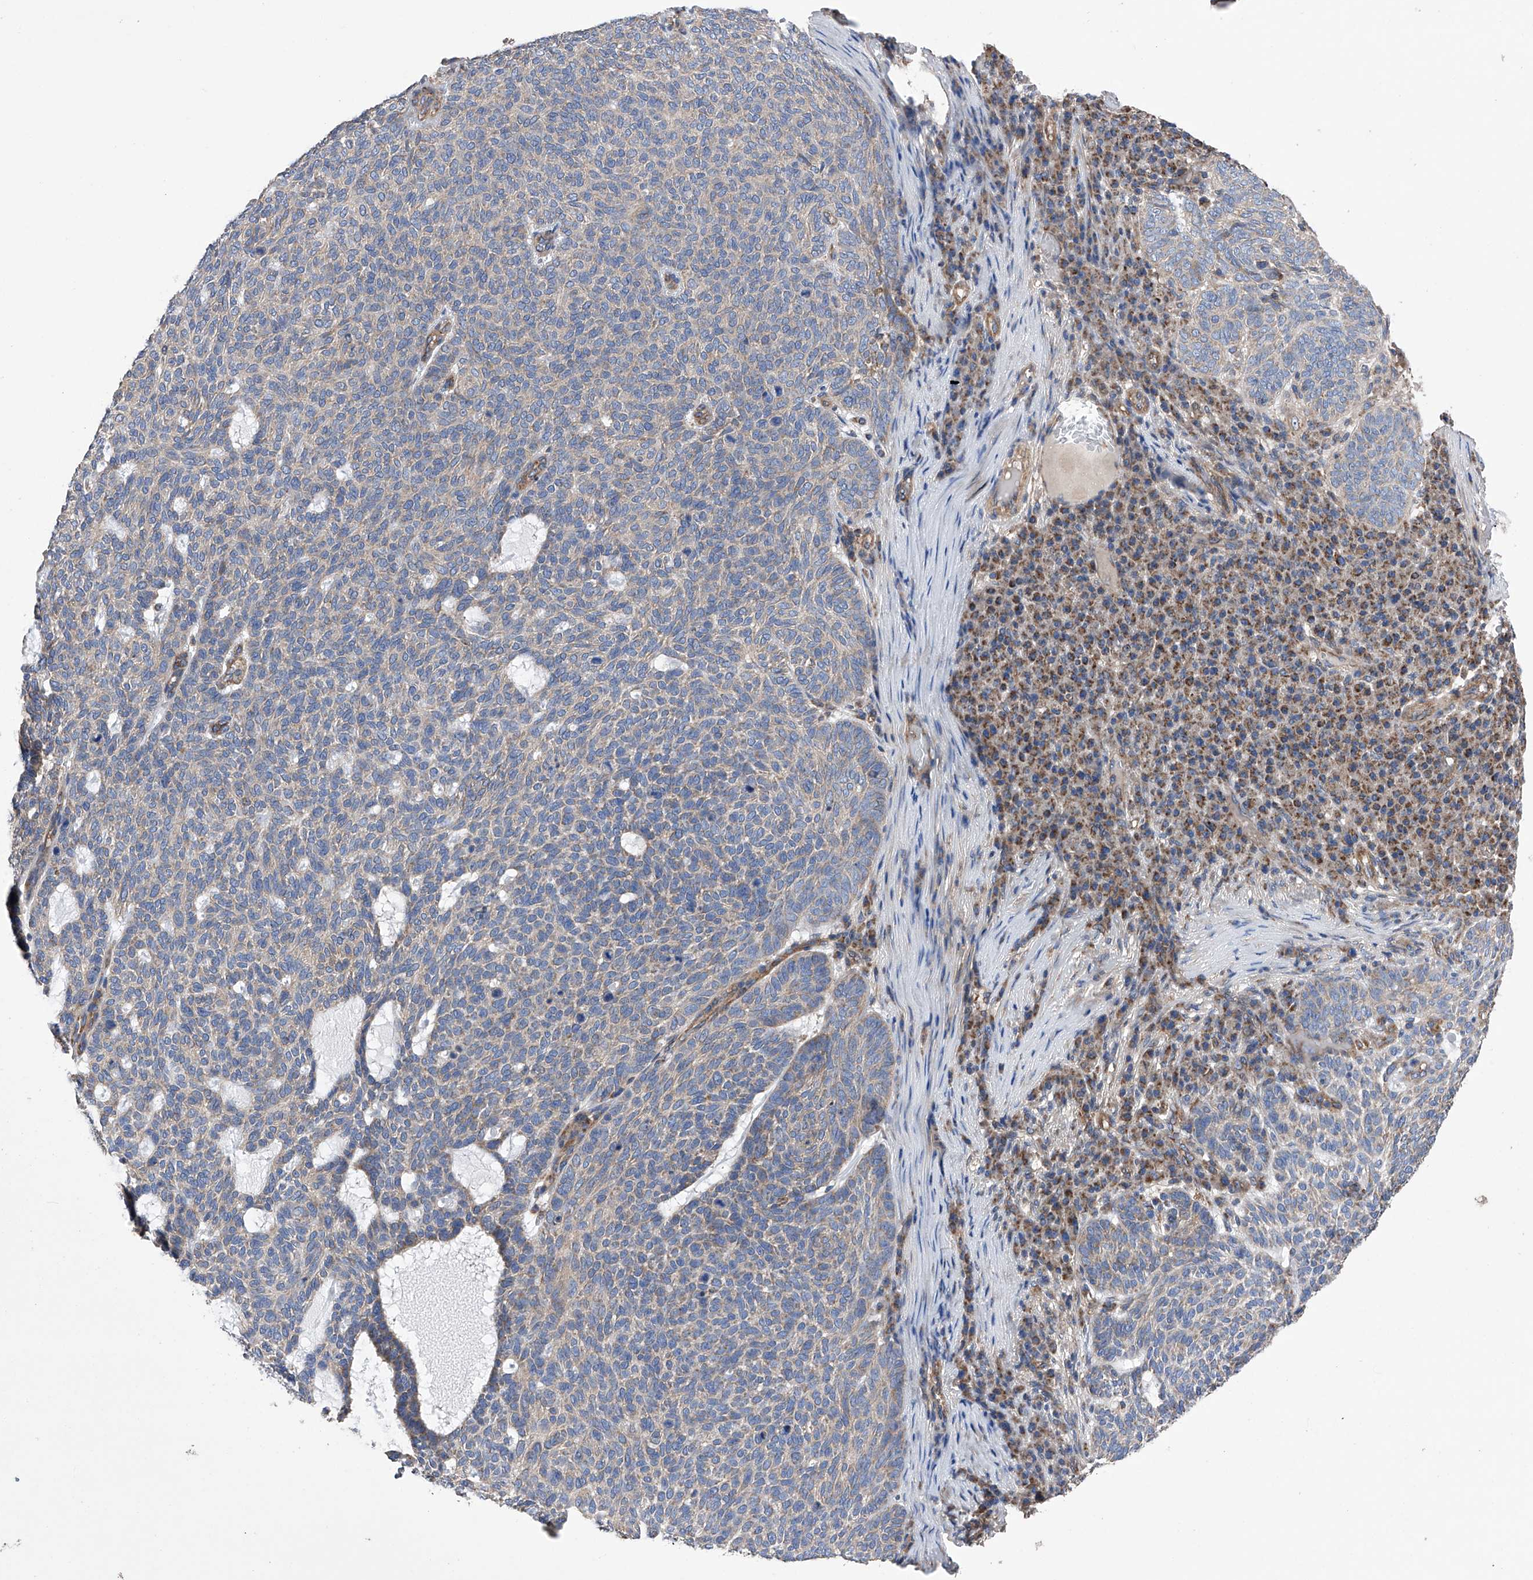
{"staining": {"intensity": "weak", "quantity": "<25%", "location": "cytoplasmic/membranous"}, "tissue": "skin cancer", "cell_type": "Tumor cells", "image_type": "cancer", "snomed": [{"axis": "morphology", "description": "Squamous cell carcinoma, NOS"}, {"axis": "topography", "description": "Skin"}], "caption": "IHC micrograph of skin squamous cell carcinoma stained for a protein (brown), which displays no staining in tumor cells.", "gene": "EFCAB2", "patient": {"sex": "female", "age": 90}}